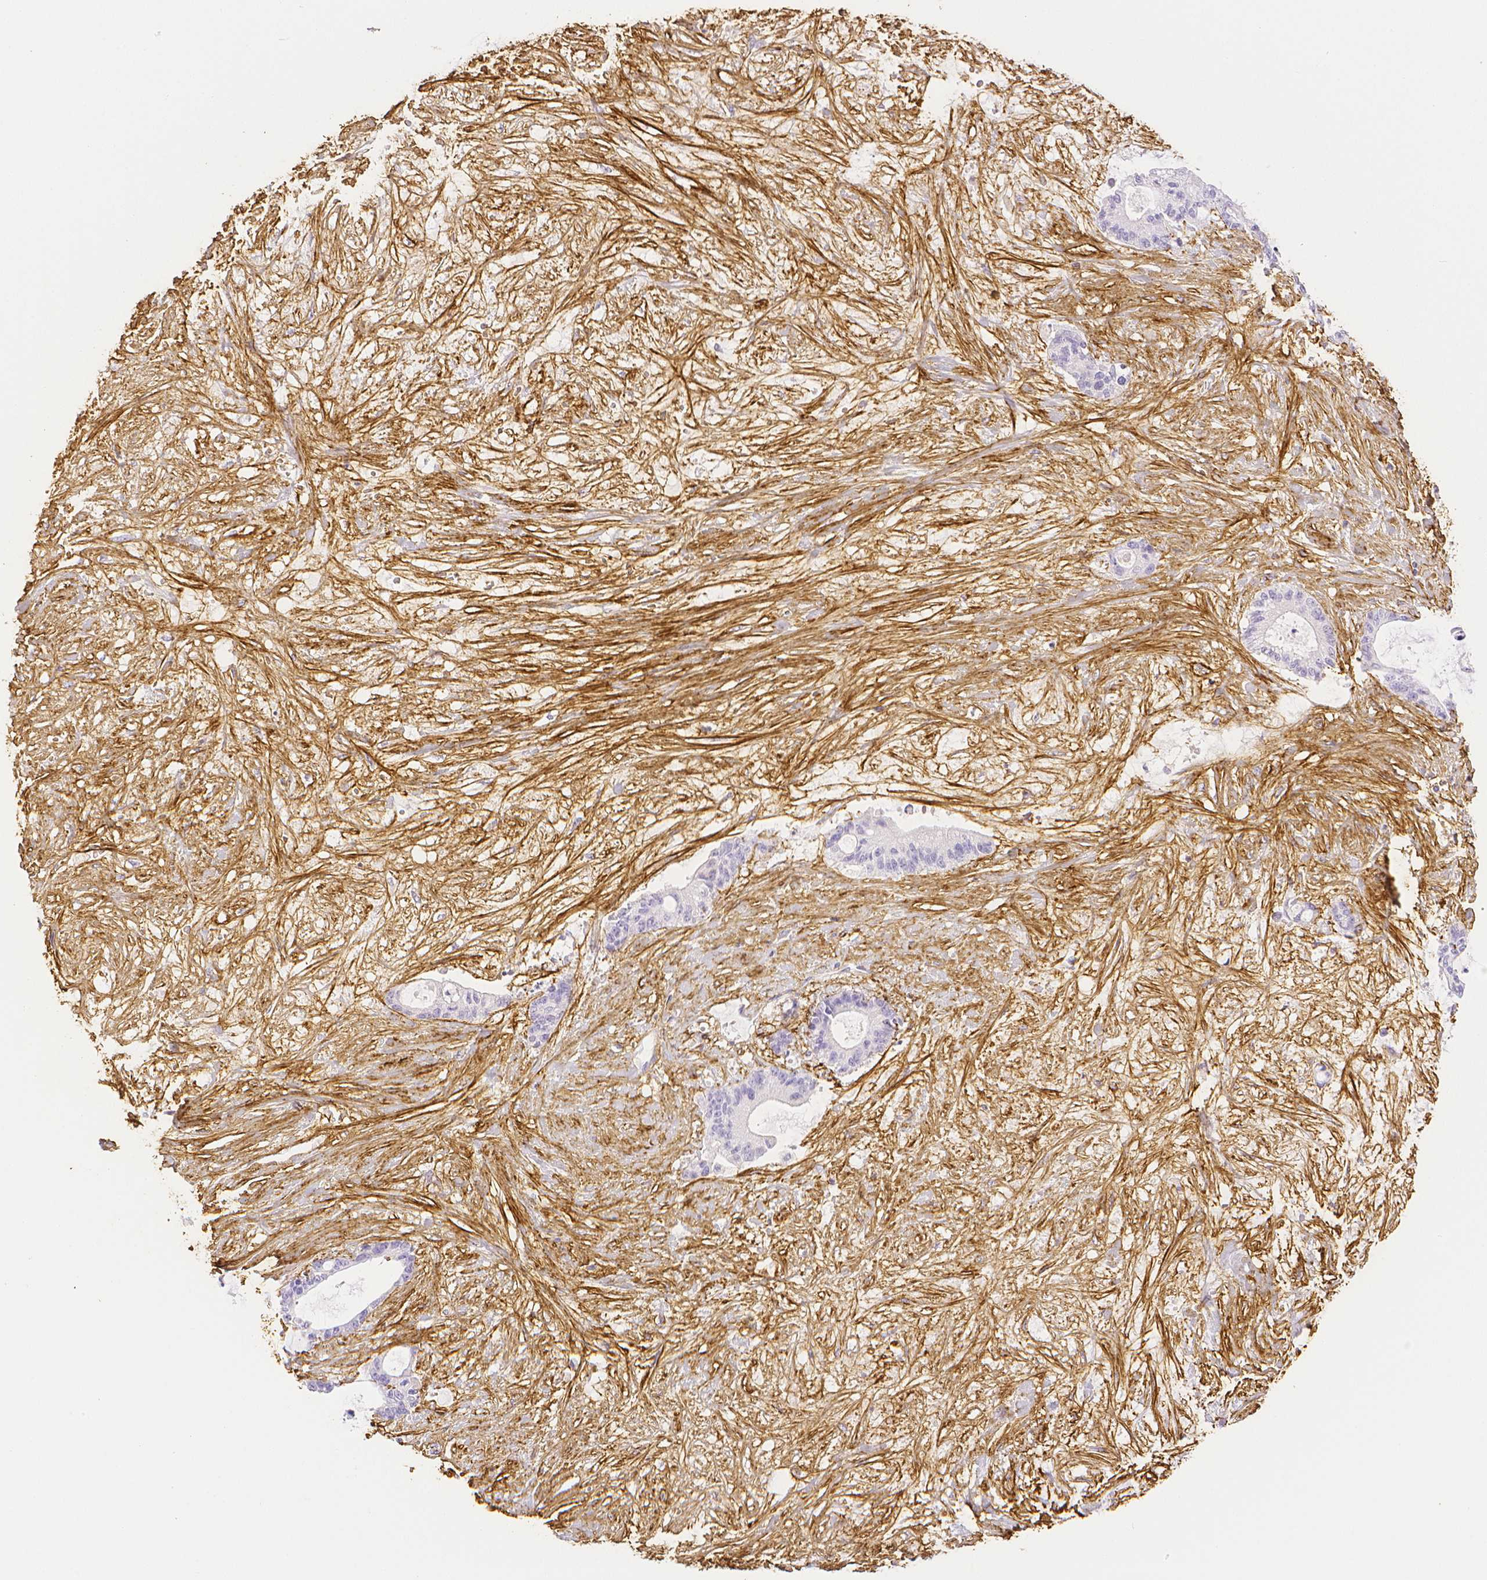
{"staining": {"intensity": "negative", "quantity": "none", "location": "none"}, "tissue": "liver cancer", "cell_type": "Tumor cells", "image_type": "cancer", "snomed": [{"axis": "morphology", "description": "Normal tissue, NOS"}, {"axis": "morphology", "description": "Cholangiocarcinoma"}, {"axis": "topography", "description": "Liver"}, {"axis": "topography", "description": "Peripheral nerve tissue"}], "caption": "Liver cancer was stained to show a protein in brown. There is no significant expression in tumor cells. (DAB IHC, high magnification).", "gene": "FBN1", "patient": {"sex": "female", "age": 73}}